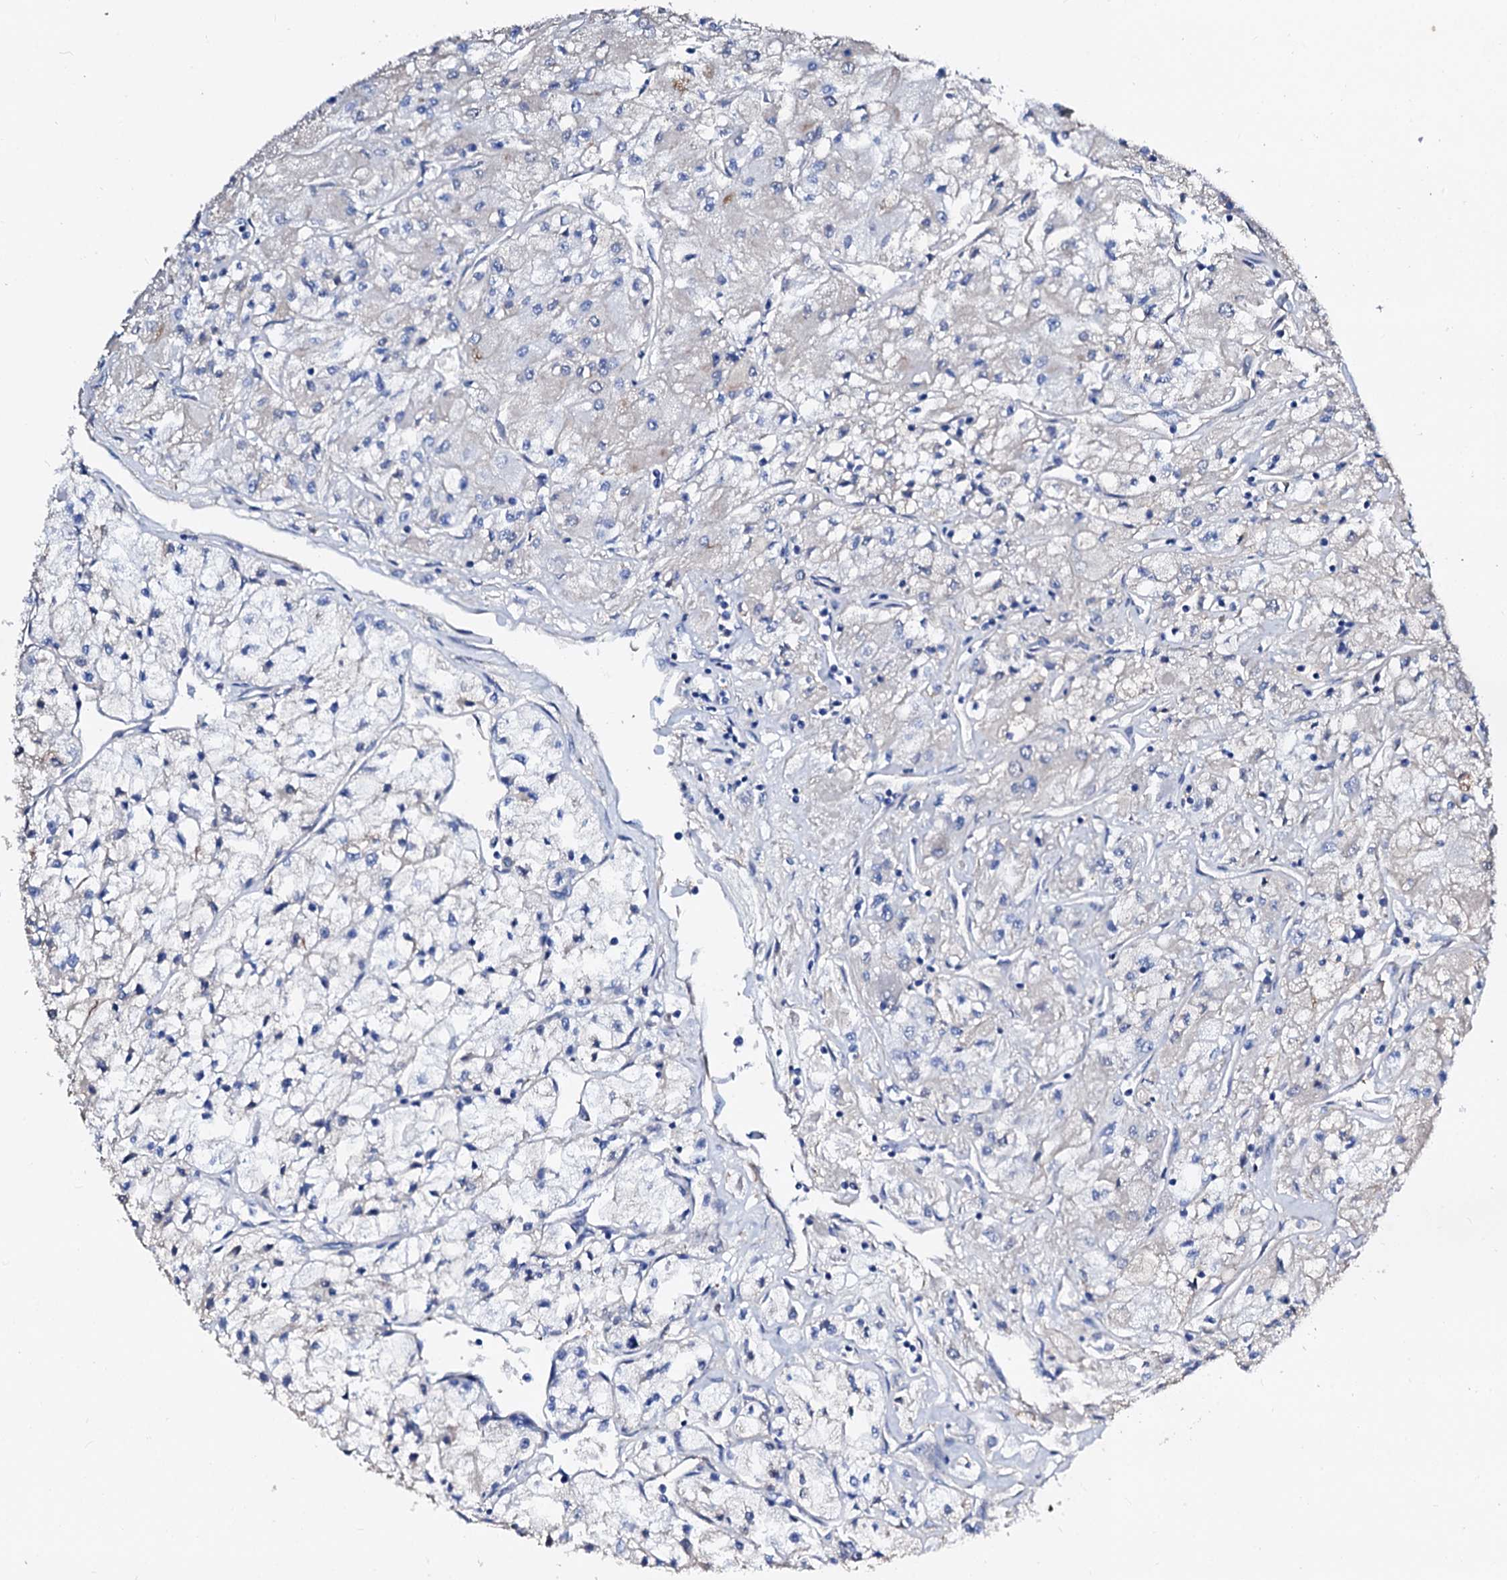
{"staining": {"intensity": "negative", "quantity": "none", "location": "none"}, "tissue": "renal cancer", "cell_type": "Tumor cells", "image_type": "cancer", "snomed": [{"axis": "morphology", "description": "Adenocarcinoma, NOS"}, {"axis": "topography", "description": "Kidney"}], "caption": "IHC micrograph of neoplastic tissue: human renal cancer stained with DAB exhibits no significant protein positivity in tumor cells.", "gene": "CSKMT", "patient": {"sex": "male", "age": 80}}